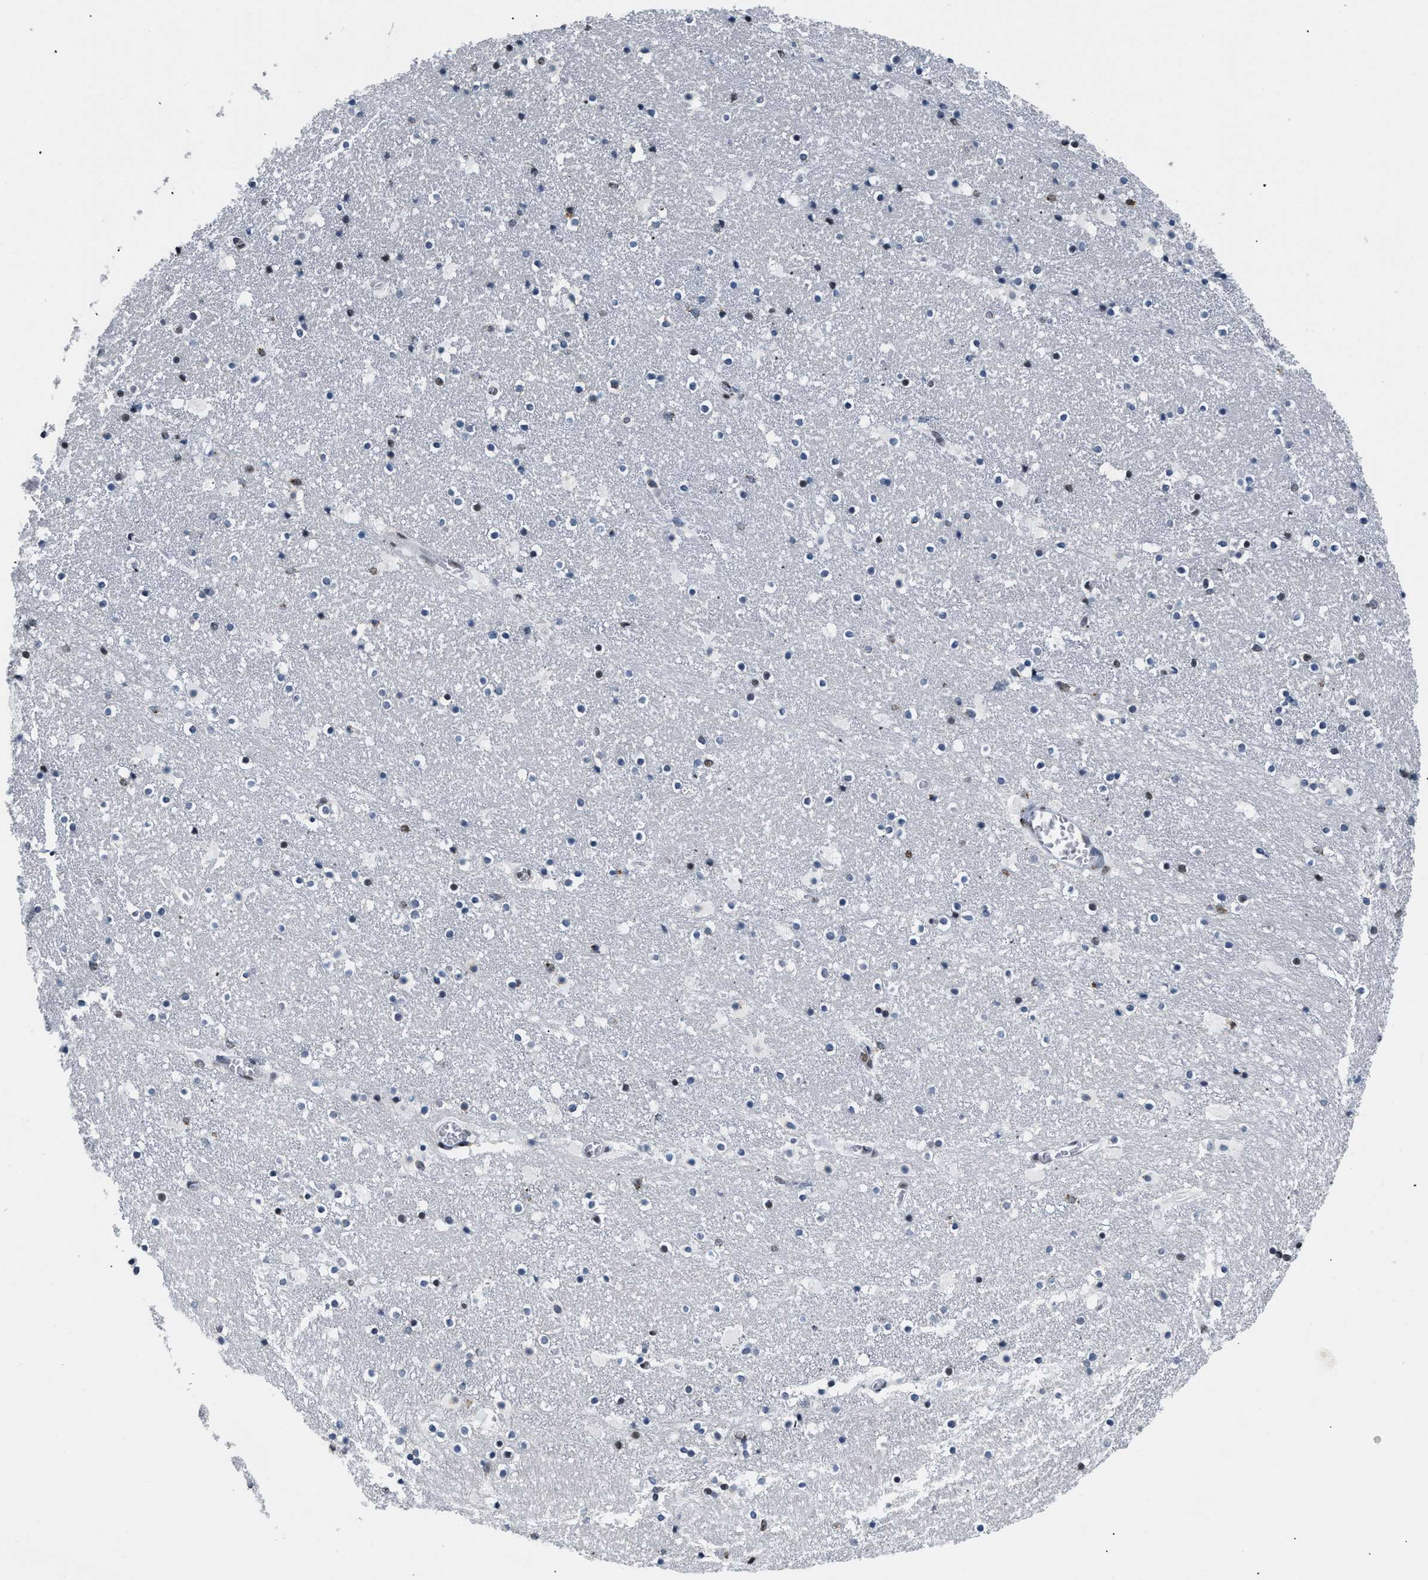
{"staining": {"intensity": "moderate", "quantity": "25%-75%", "location": "cytoplasmic/membranous,nuclear"}, "tissue": "caudate", "cell_type": "Glial cells", "image_type": "normal", "snomed": [{"axis": "morphology", "description": "Normal tissue, NOS"}, {"axis": "topography", "description": "Lateral ventricle wall"}], "caption": "Immunohistochemistry (IHC) photomicrograph of unremarkable caudate: caudate stained using immunohistochemistry displays medium levels of moderate protein expression localized specifically in the cytoplasmic/membranous,nuclear of glial cells, appearing as a cytoplasmic/membranous,nuclear brown color.", "gene": "RAF1", "patient": {"sex": "male", "age": 45}}